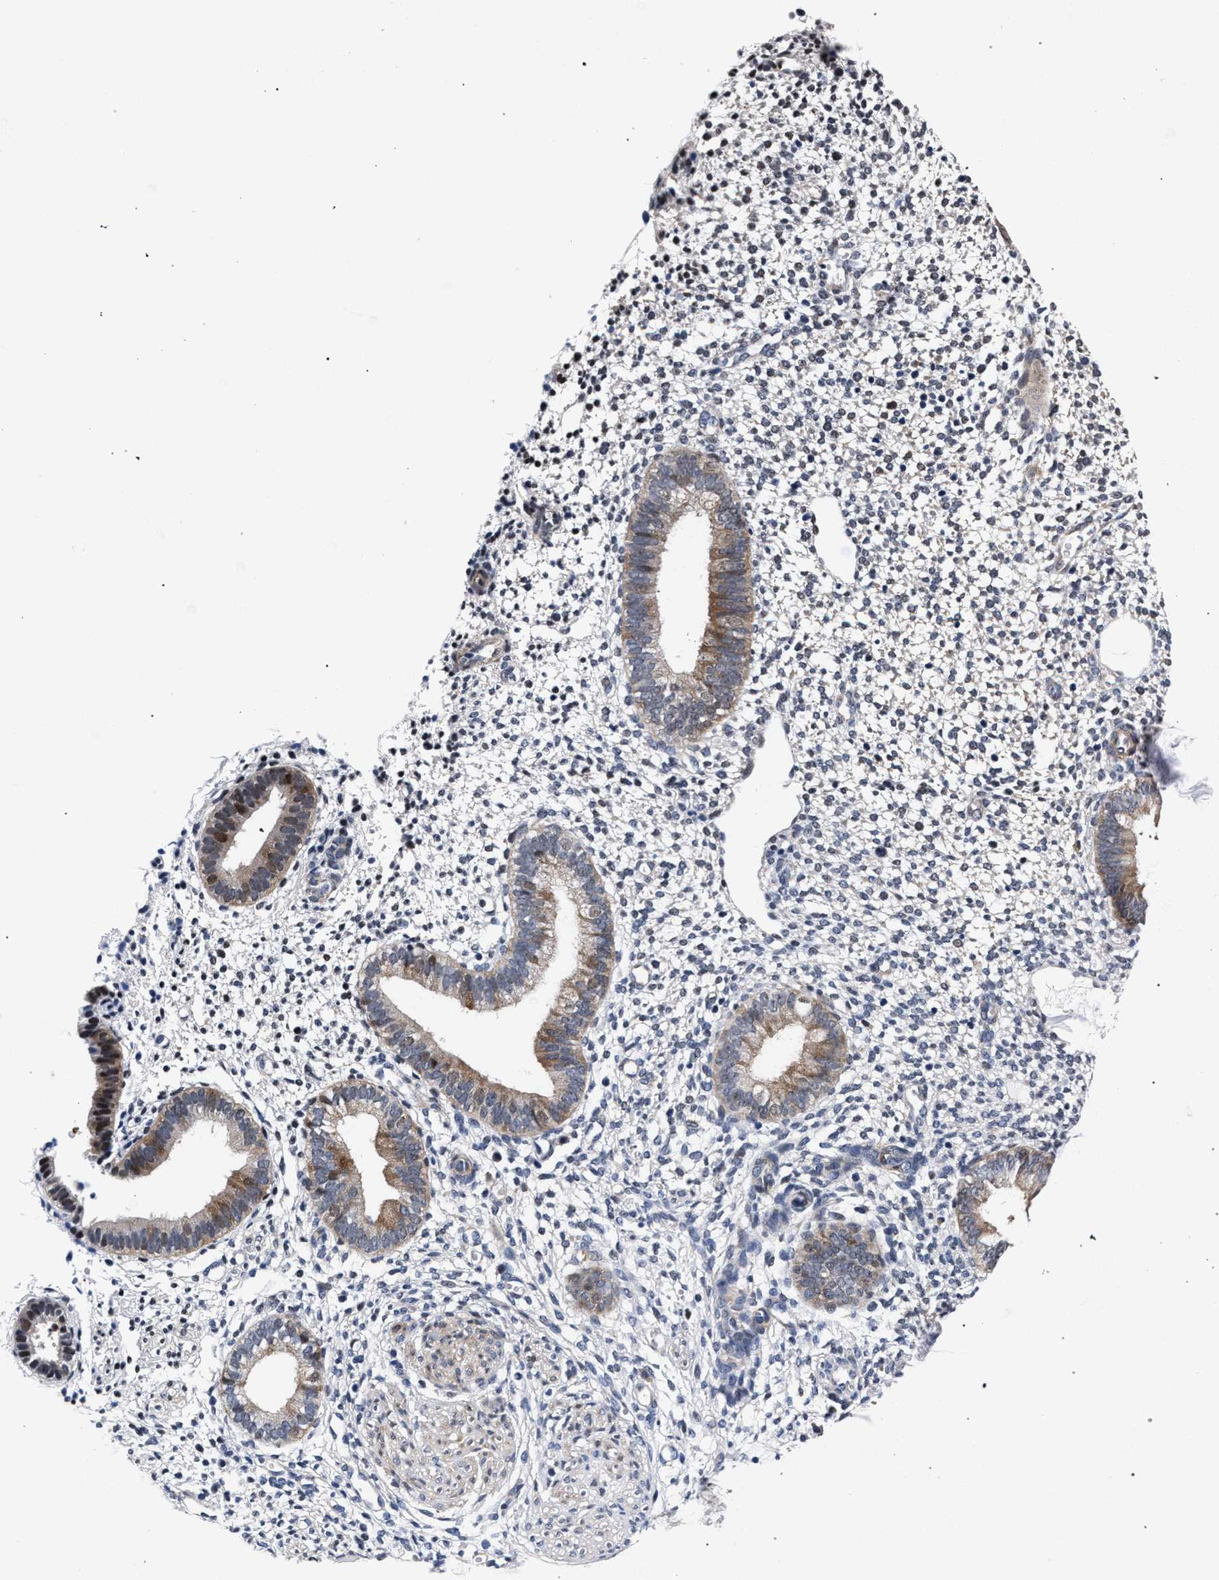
{"staining": {"intensity": "negative", "quantity": "none", "location": "none"}, "tissue": "endometrium", "cell_type": "Cells in endometrial stroma", "image_type": "normal", "snomed": [{"axis": "morphology", "description": "Normal tissue, NOS"}, {"axis": "topography", "description": "Endometrium"}], "caption": "An immunohistochemistry (IHC) histopathology image of benign endometrium is shown. There is no staining in cells in endometrial stroma of endometrium.", "gene": "ZNF462", "patient": {"sex": "female", "age": 46}}